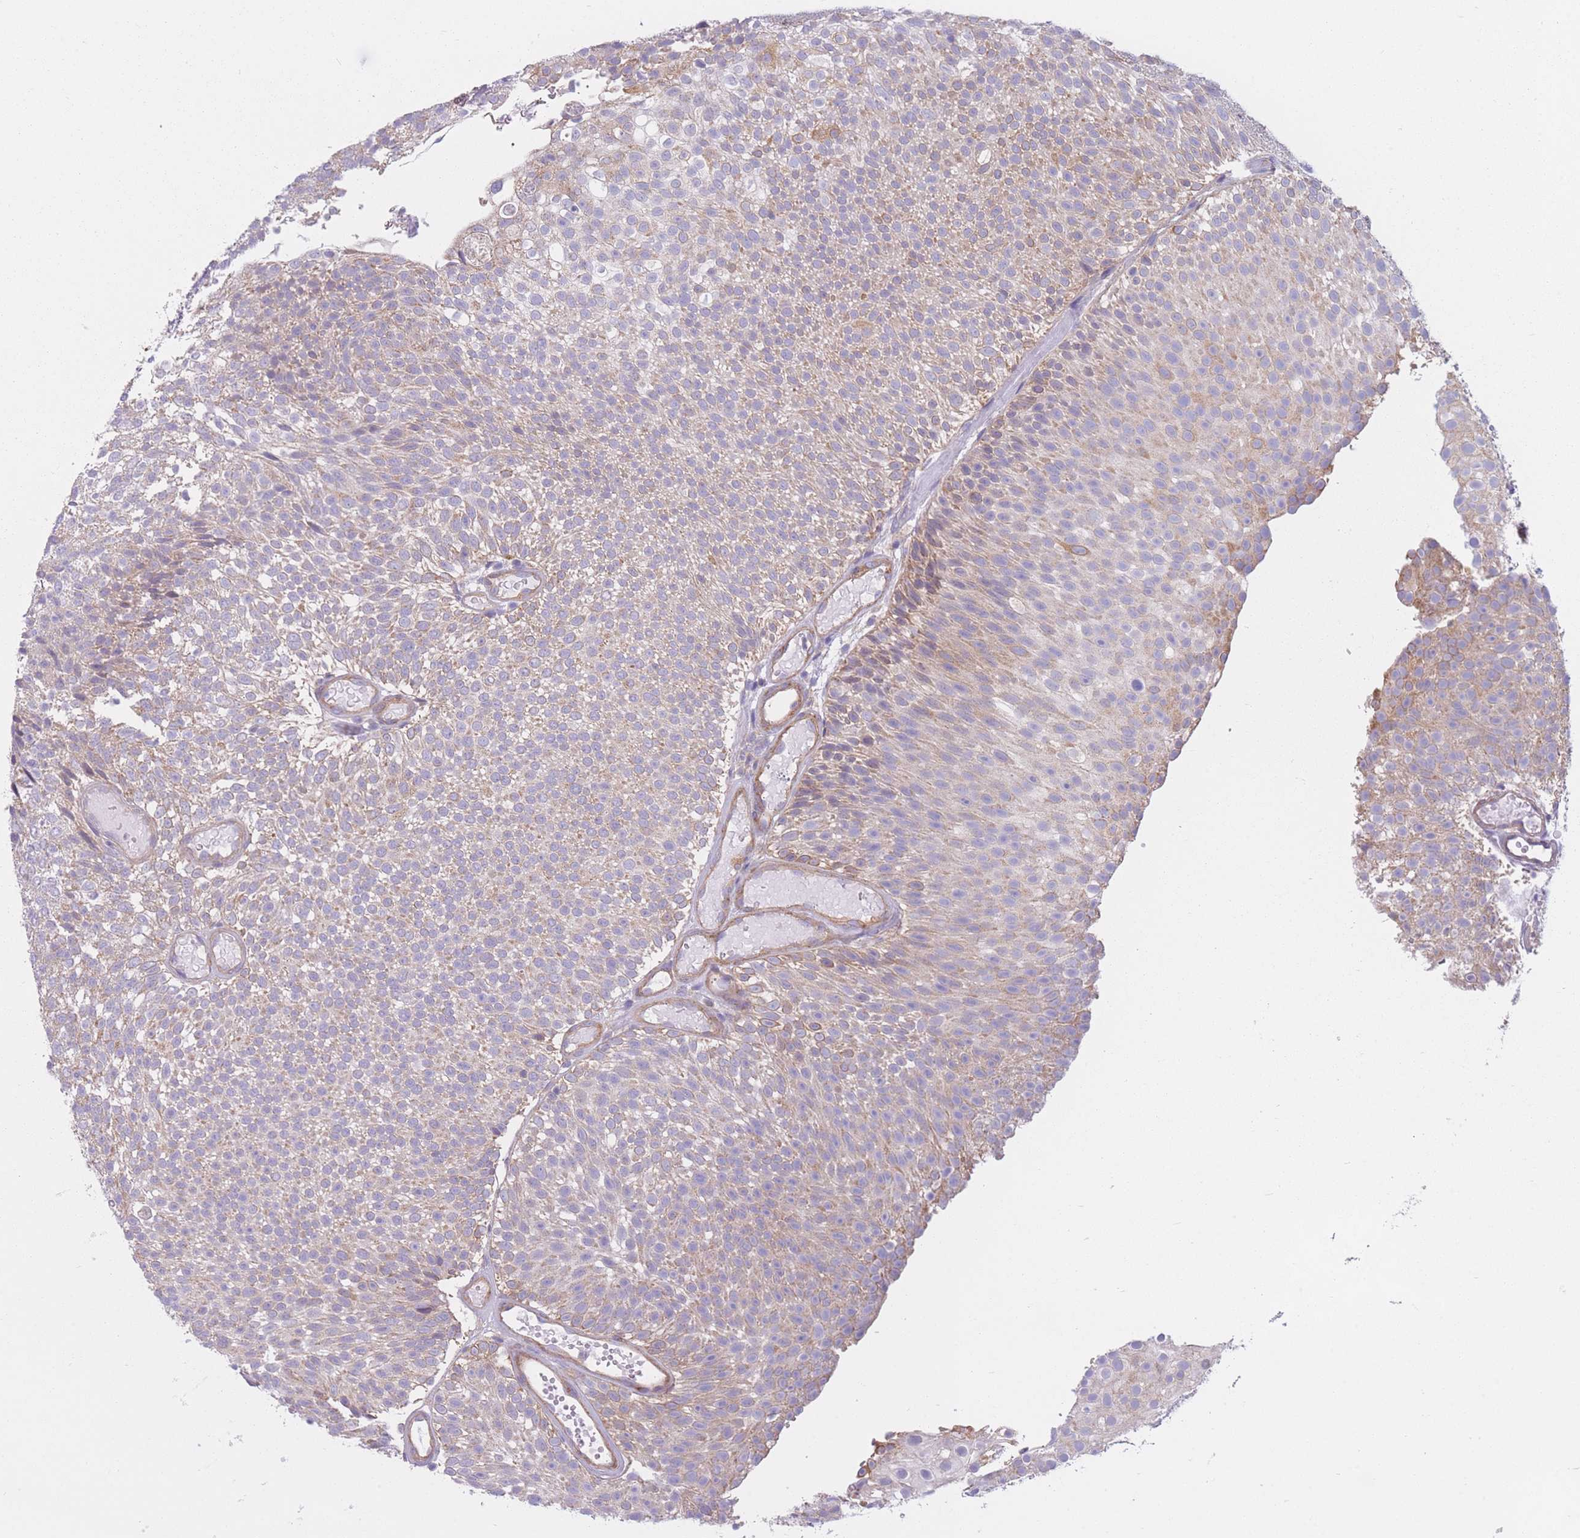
{"staining": {"intensity": "moderate", "quantity": "<25%", "location": "cytoplasmic/membranous"}, "tissue": "urothelial cancer", "cell_type": "Tumor cells", "image_type": "cancer", "snomed": [{"axis": "morphology", "description": "Urothelial carcinoma, Low grade"}, {"axis": "topography", "description": "Urinary bladder"}], "caption": "Urothelial cancer stained with a protein marker shows moderate staining in tumor cells.", "gene": "SERPINB3", "patient": {"sex": "male", "age": 78}}